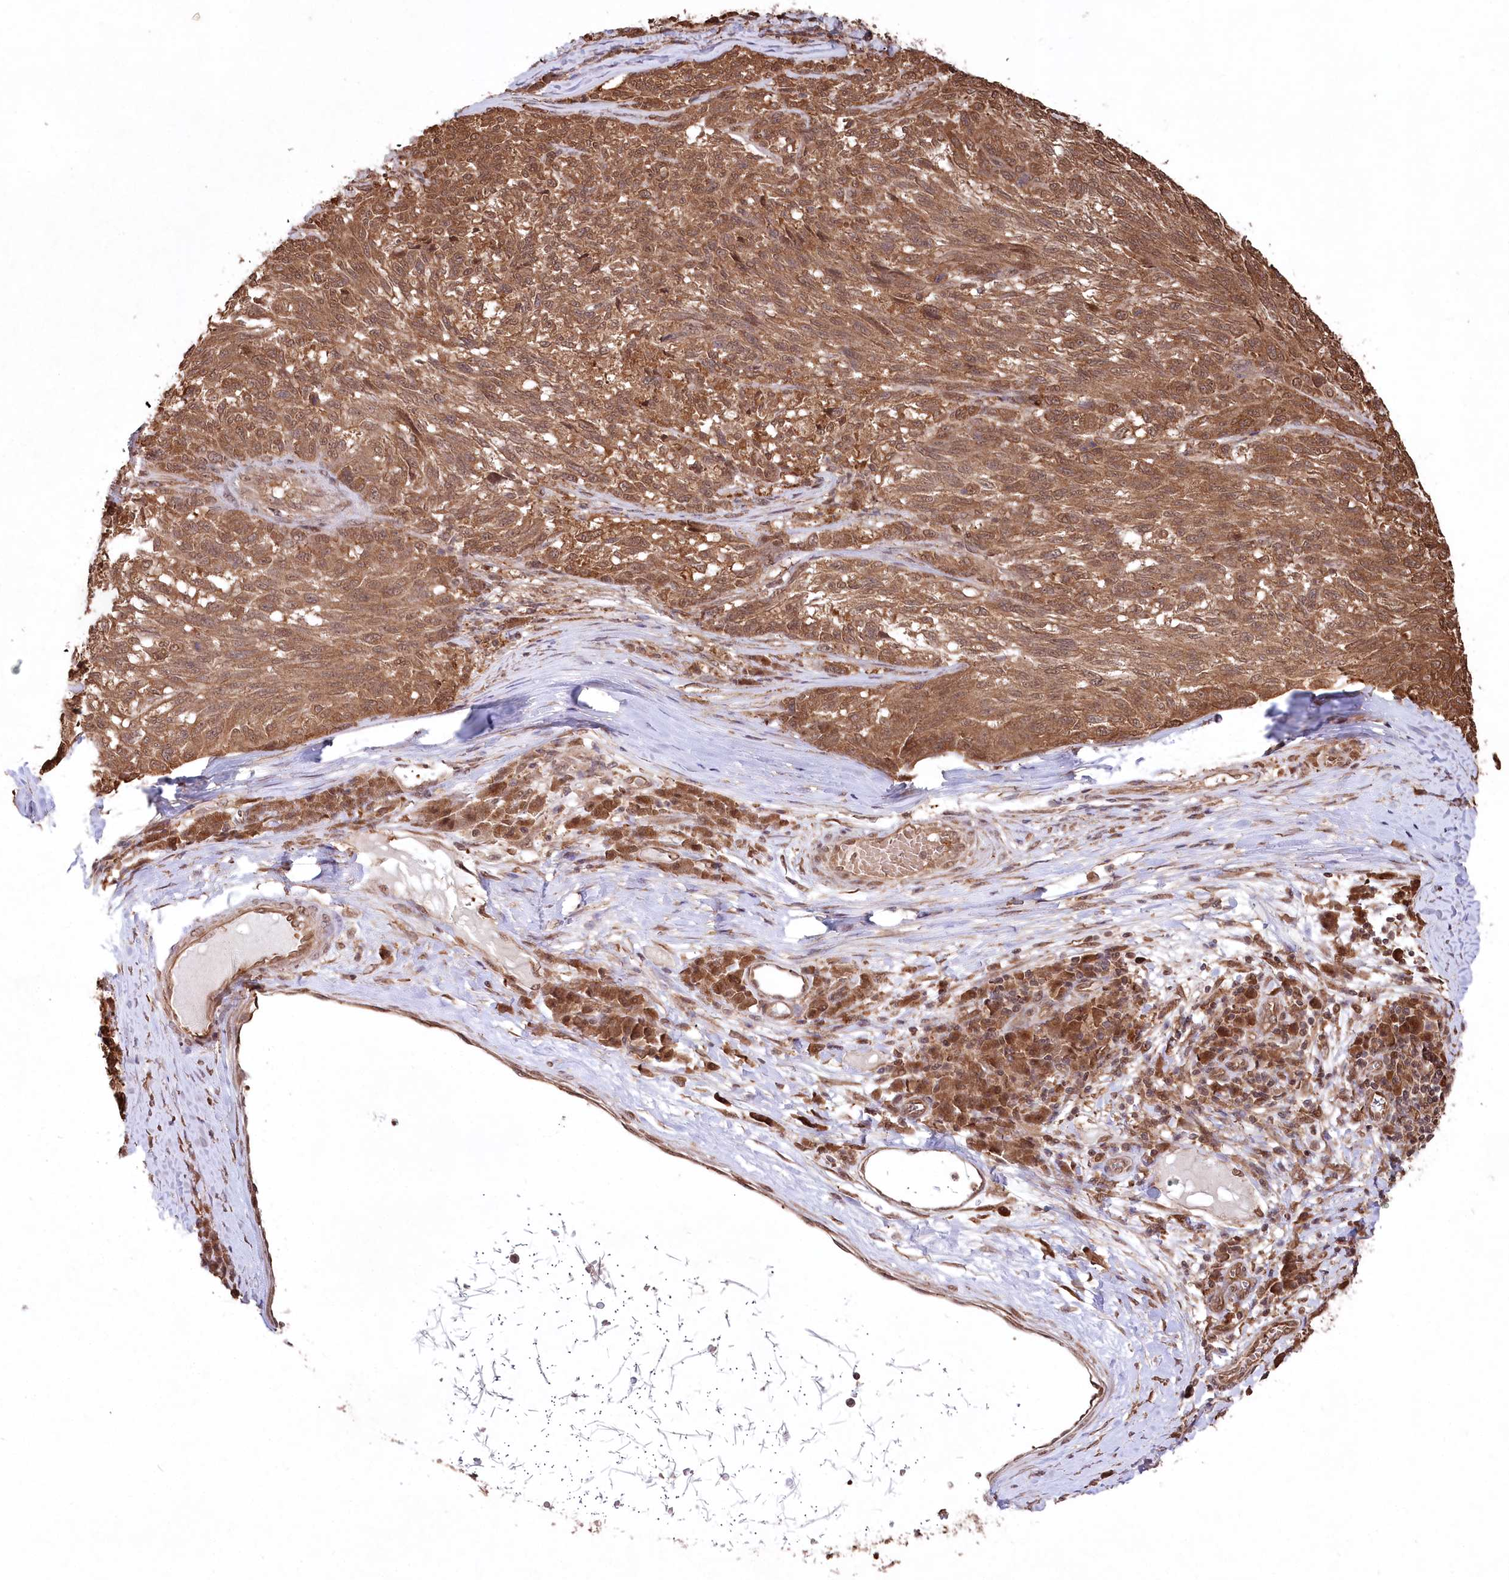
{"staining": {"intensity": "strong", "quantity": ">75%", "location": "cytoplasmic/membranous,nuclear"}, "tissue": "melanoma", "cell_type": "Tumor cells", "image_type": "cancer", "snomed": [{"axis": "morphology", "description": "Malignant melanoma, NOS"}, {"axis": "topography", "description": "Skin"}], "caption": "This is an image of IHC staining of malignant melanoma, which shows strong positivity in the cytoplasmic/membranous and nuclear of tumor cells.", "gene": "PSMA1", "patient": {"sex": "male", "age": 53}}